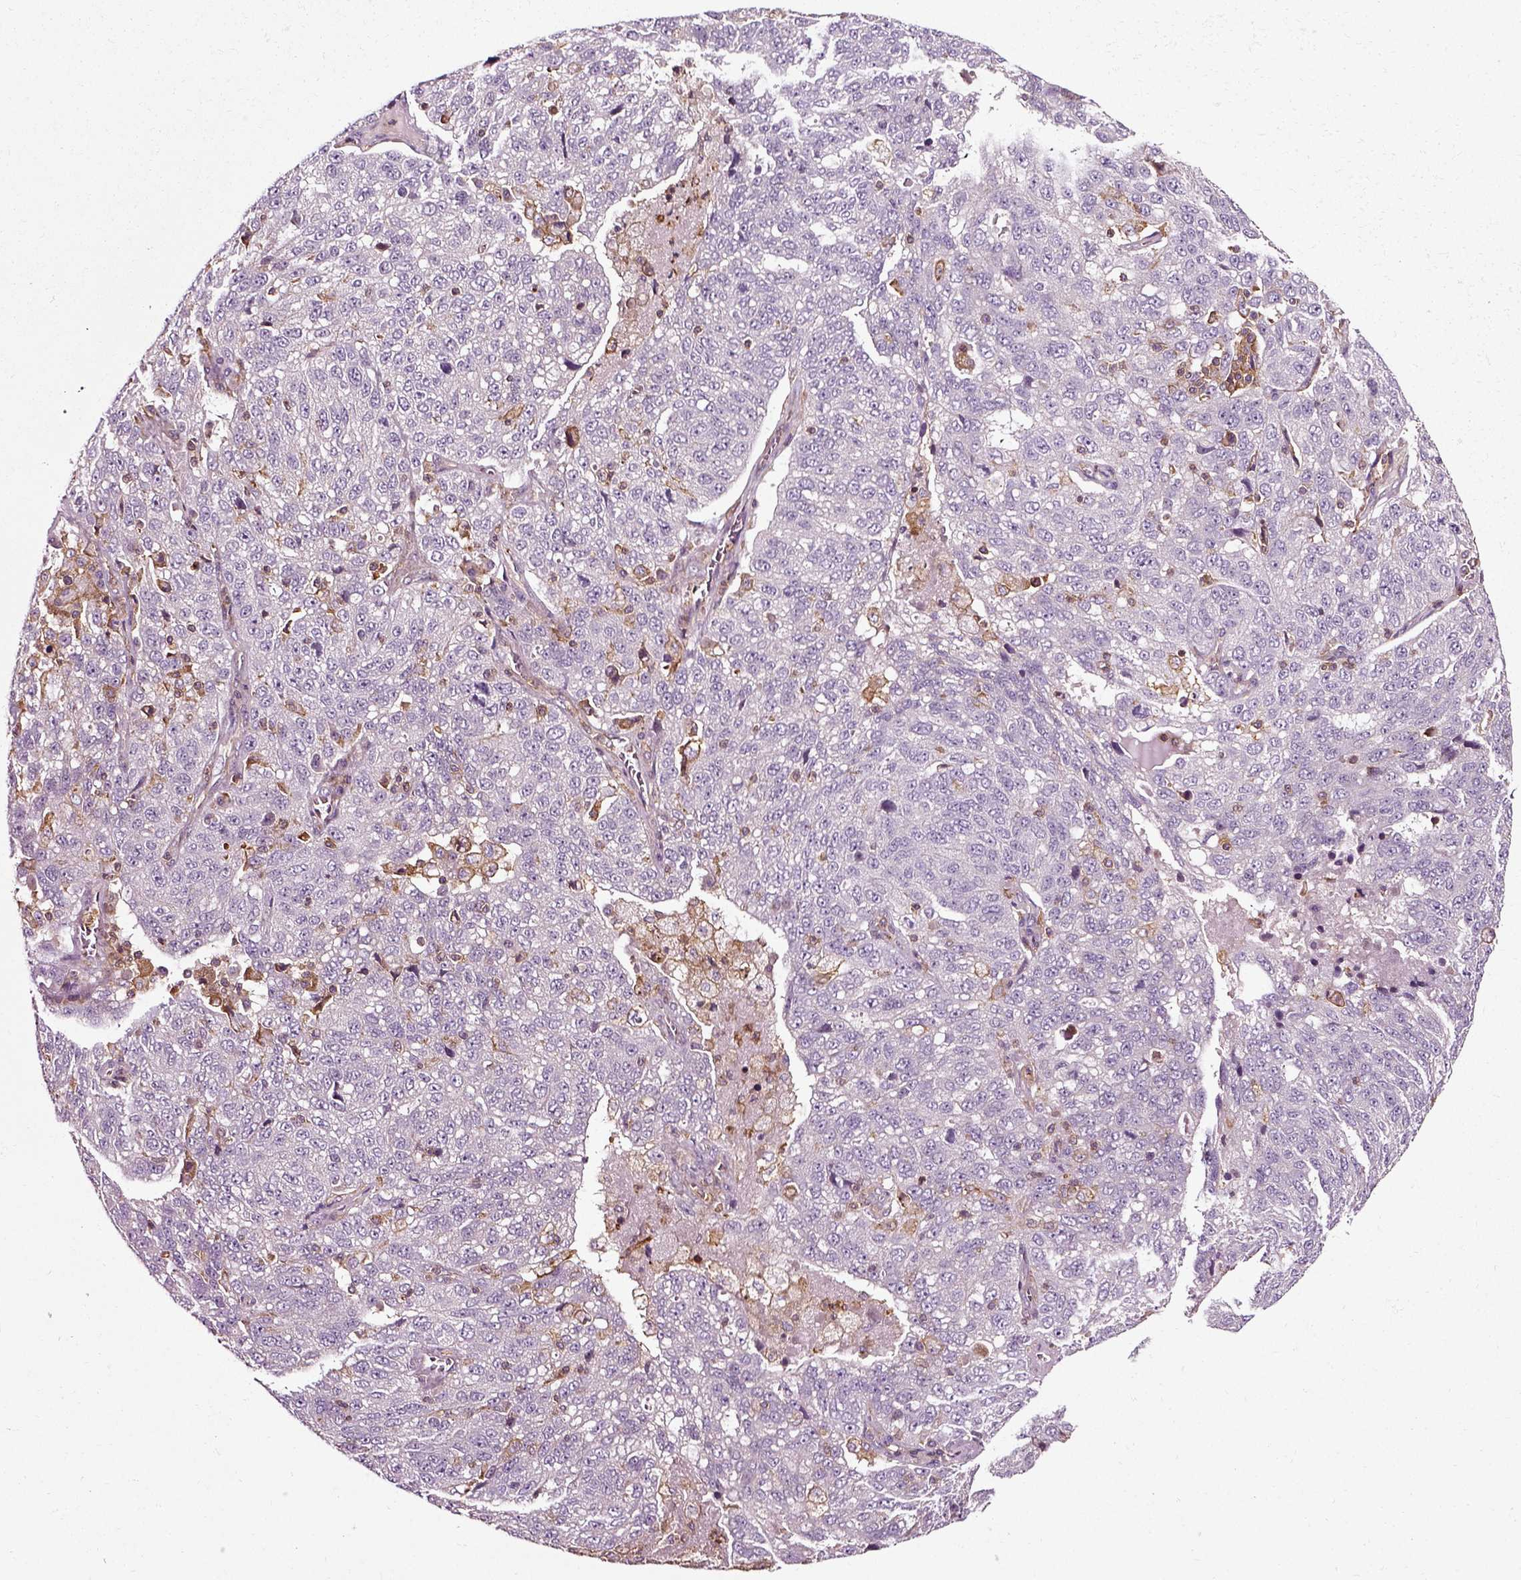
{"staining": {"intensity": "negative", "quantity": "none", "location": "none"}, "tissue": "ovarian cancer", "cell_type": "Tumor cells", "image_type": "cancer", "snomed": [{"axis": "morphology", "description": "Cystadenocarcinoma, serous, NOS"}, {"axis": "topography", "description": "Ovary"}], "caption": "High power microscopy image of an IHC photomicrograph of serous cystadenocarcinoma (ovarian), revealing no significant positivity in tumor cells. (DAB immunohistochemistry (IHC) with hematoxylin counter stain).", "gene": "RHOF", "patient": {"sex": "female", "age": 71}}